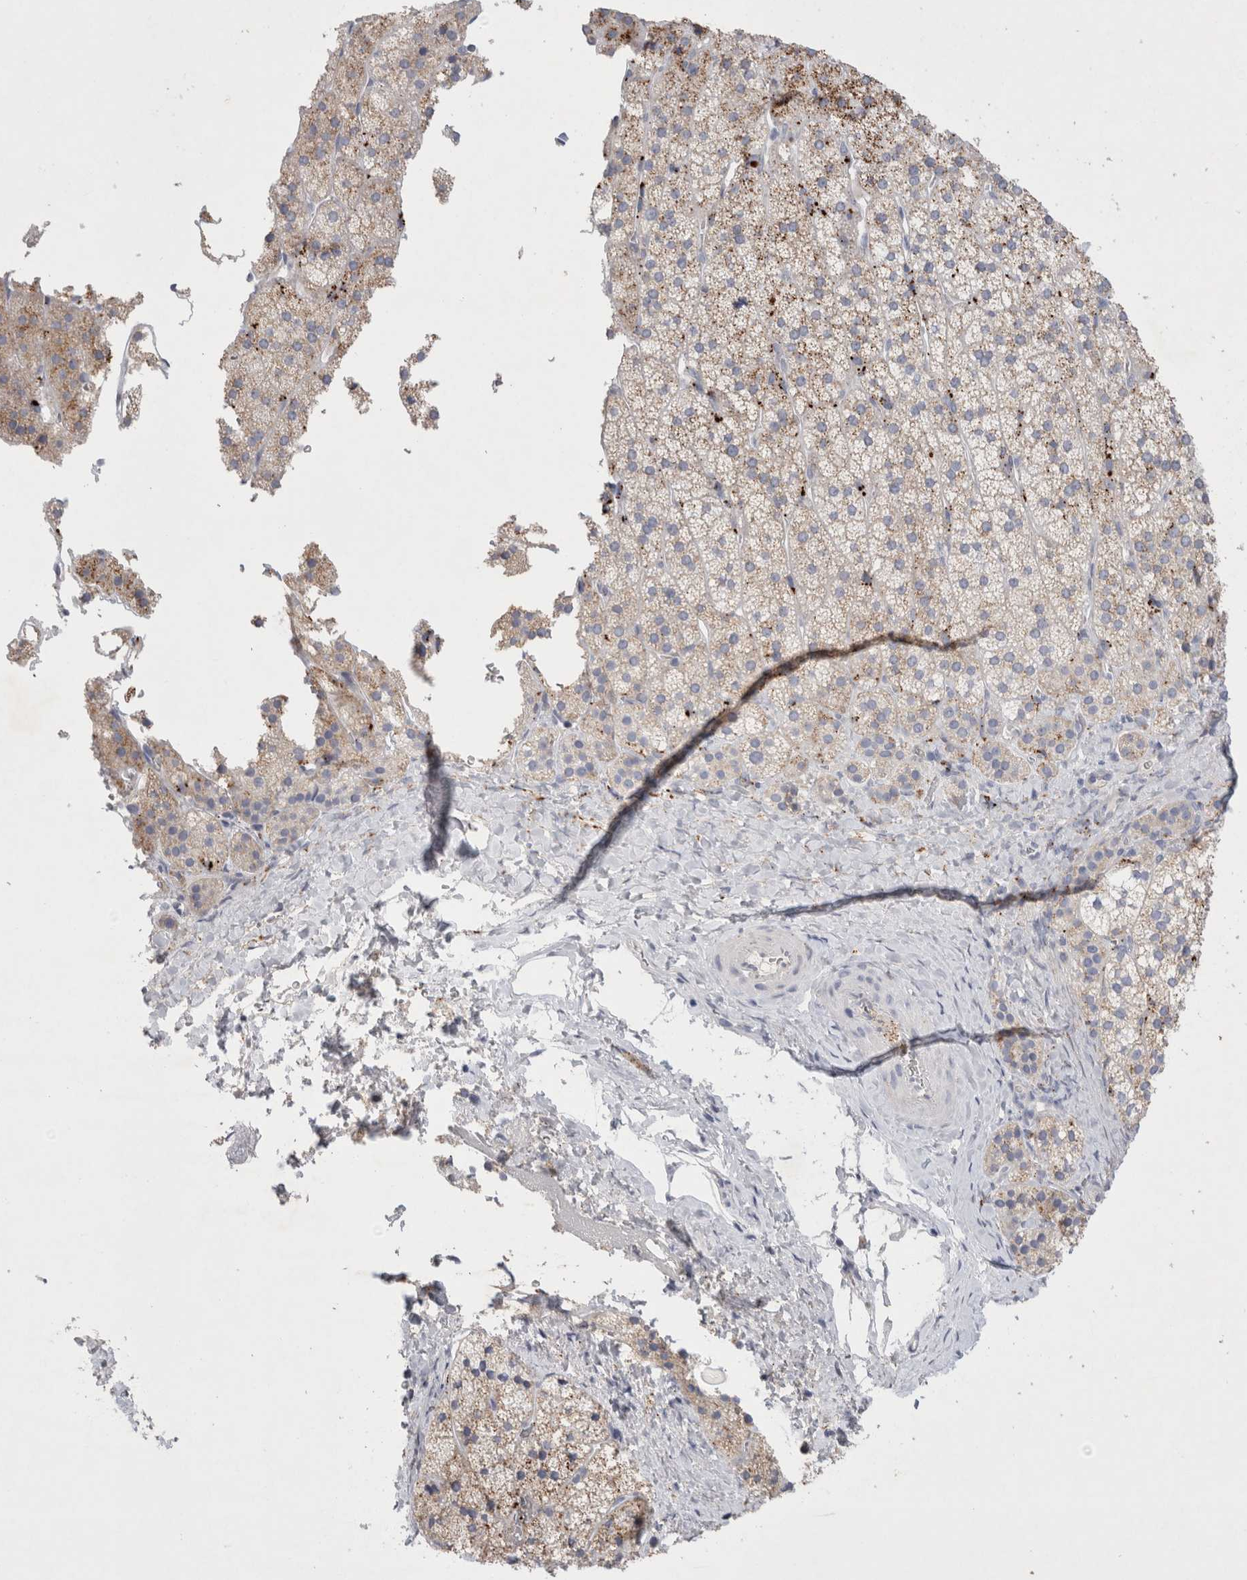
{"staining": {"intensity": "moderate", "quantity": "<25%", "location": "cytoplasmic/membranous"}, "tissue": "adrenal gland", "cell_type": "Glandular cells", "image_type": "normal", "snomed": [{"axis": "morphology", "description": "Normal tissue, NOS"}, {"axis": "topography", "description": "Adrenal gland"}], "caption": "An IHC histopathology image of normal tissue is shown. Protein staining in brown labels moderate cytoplasmic/membranous positivity in adrenal gland within glandular cells.", "gene": "GAA", "patient": {"sex": "female", "age": 44}}